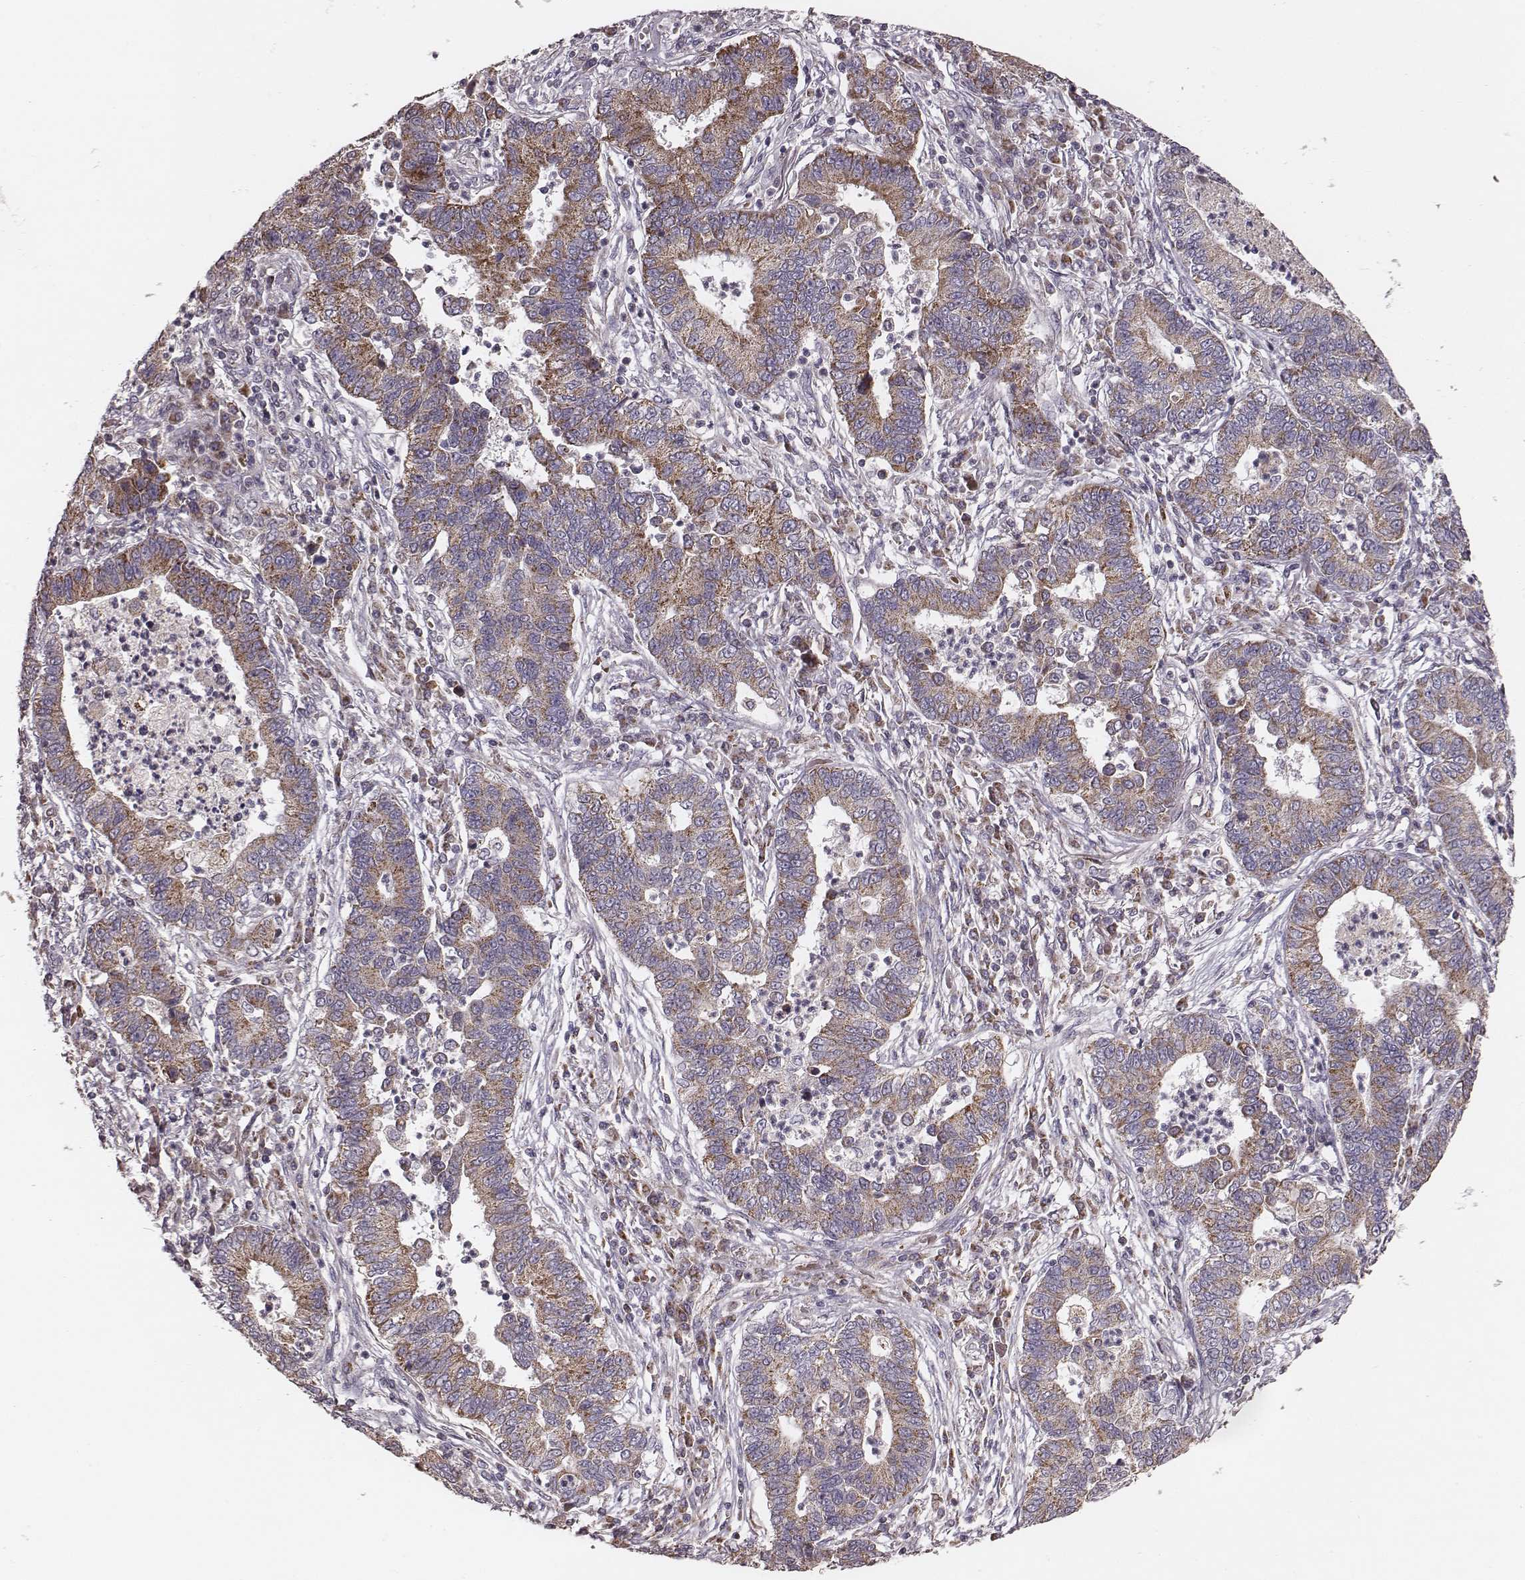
{"staining": {"intensity": "moderate", "quantity": ">75%", "location": "cytoplasmic/membranous"}, "tissue": "lung cancer", "cell_type": "Tumor cells", "image_type": "cancer", "snomed": [{"axis": "morphology", "description": "Adenocarcinoma, NOS"}, {"axis": "topography", "description": "Lung"}], "caption": "DAB immunohistochemical staining of human adenocarcinoma (lung) shows moderate cytoplasmic/membranous protein staining in about >75% of tumor cells.", "gene": "TUFM", "patient": {"sex": "female", "age": 57}}